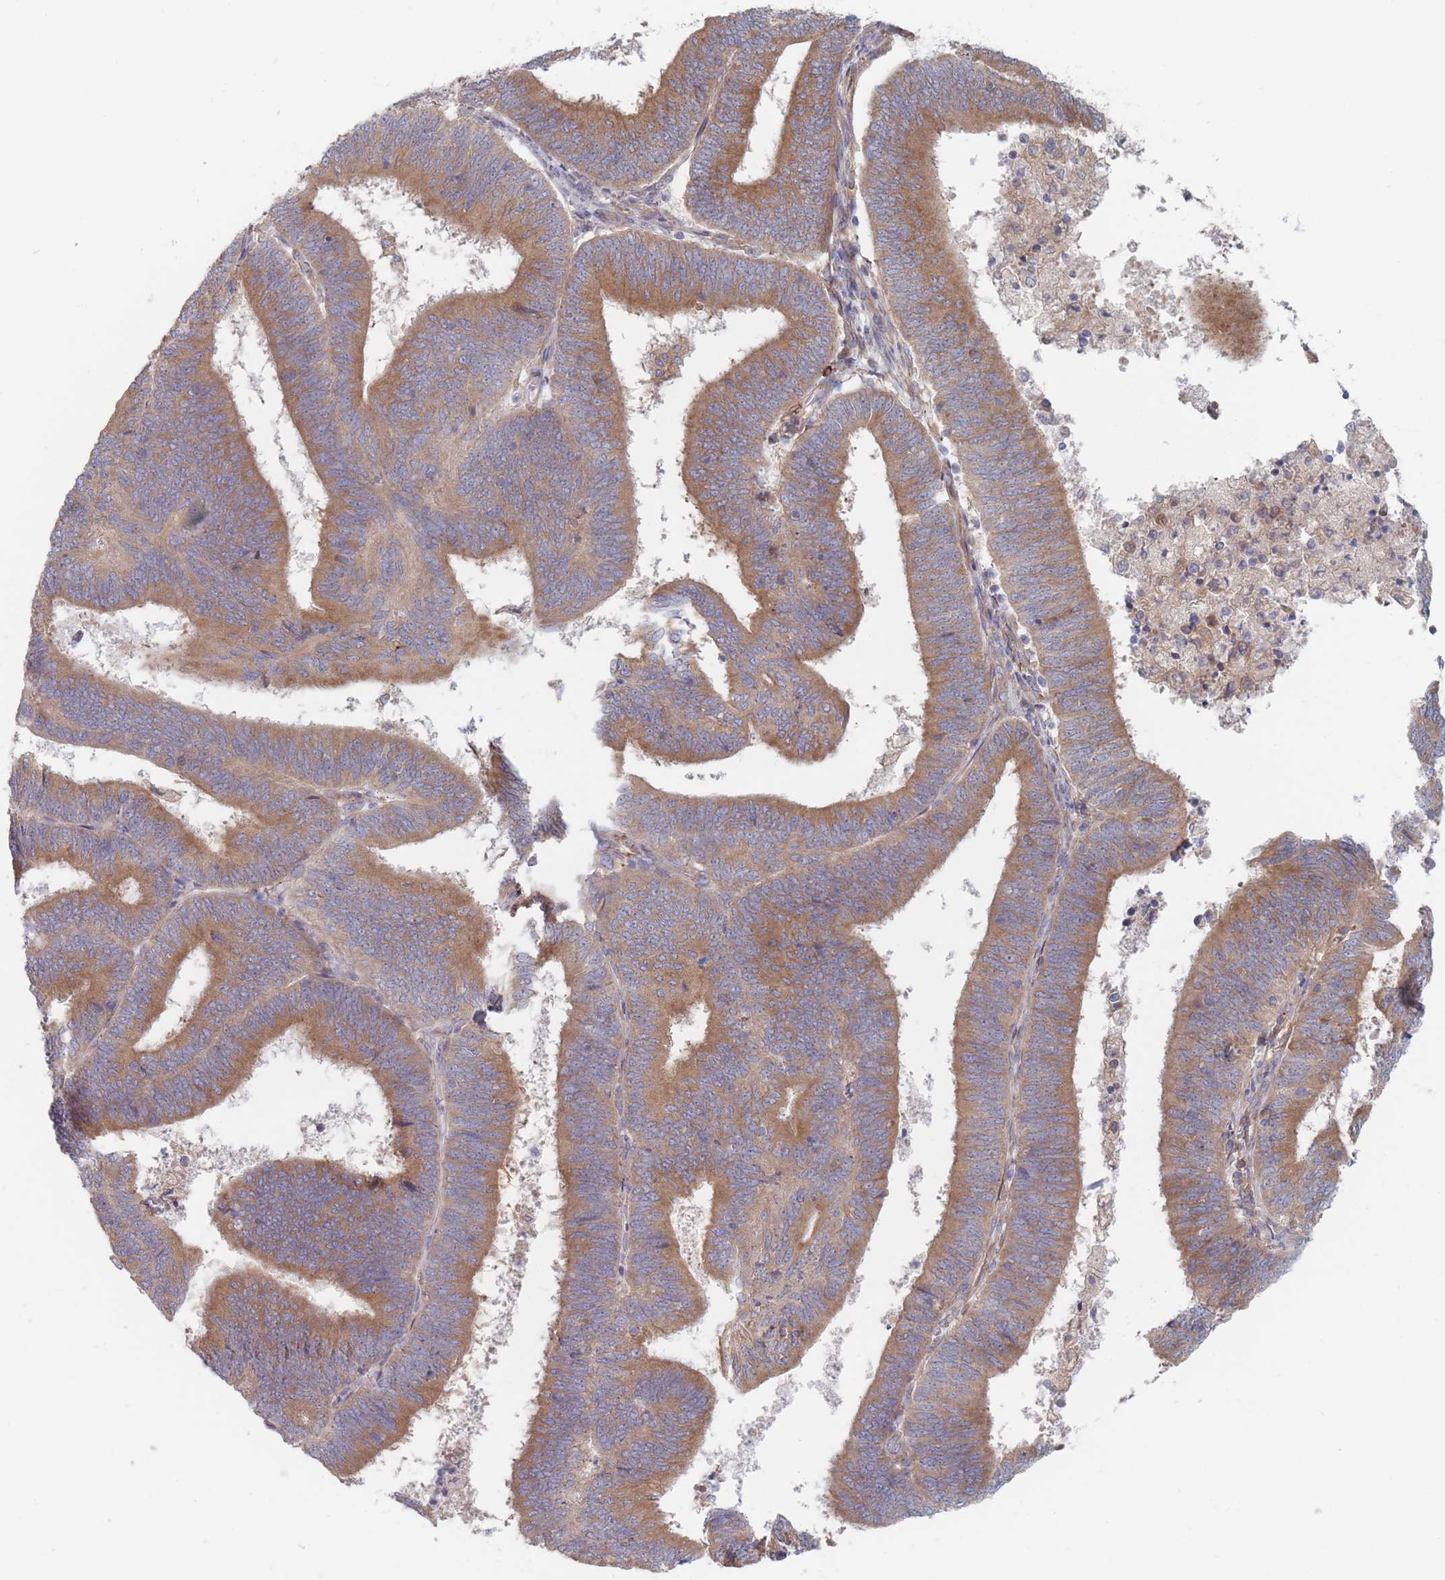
{"staining": {"intensity": "moderate", "quantity": ">75%", "location": "cytoplasmic/membranous"}, "tissue": "endometrial cancer", "cell_type": "Tumor cells", "image_type": "cancer", "snomed": [{"axis": "morphology", "description": "Adenocarcinoma, NOS"}, {"axis": "topography", "description": "Endometrium"}], "caption": "Protein staining reveals moderate cytoplasmic/membranous positivity in about >75% of tumor cells in adenocarcinoma (endometrial). (DAB IHC, brown staining for protein, blue staining for nuclei).", "gene": "KDSR", "patient": {"sex": "female", "age": 70}}